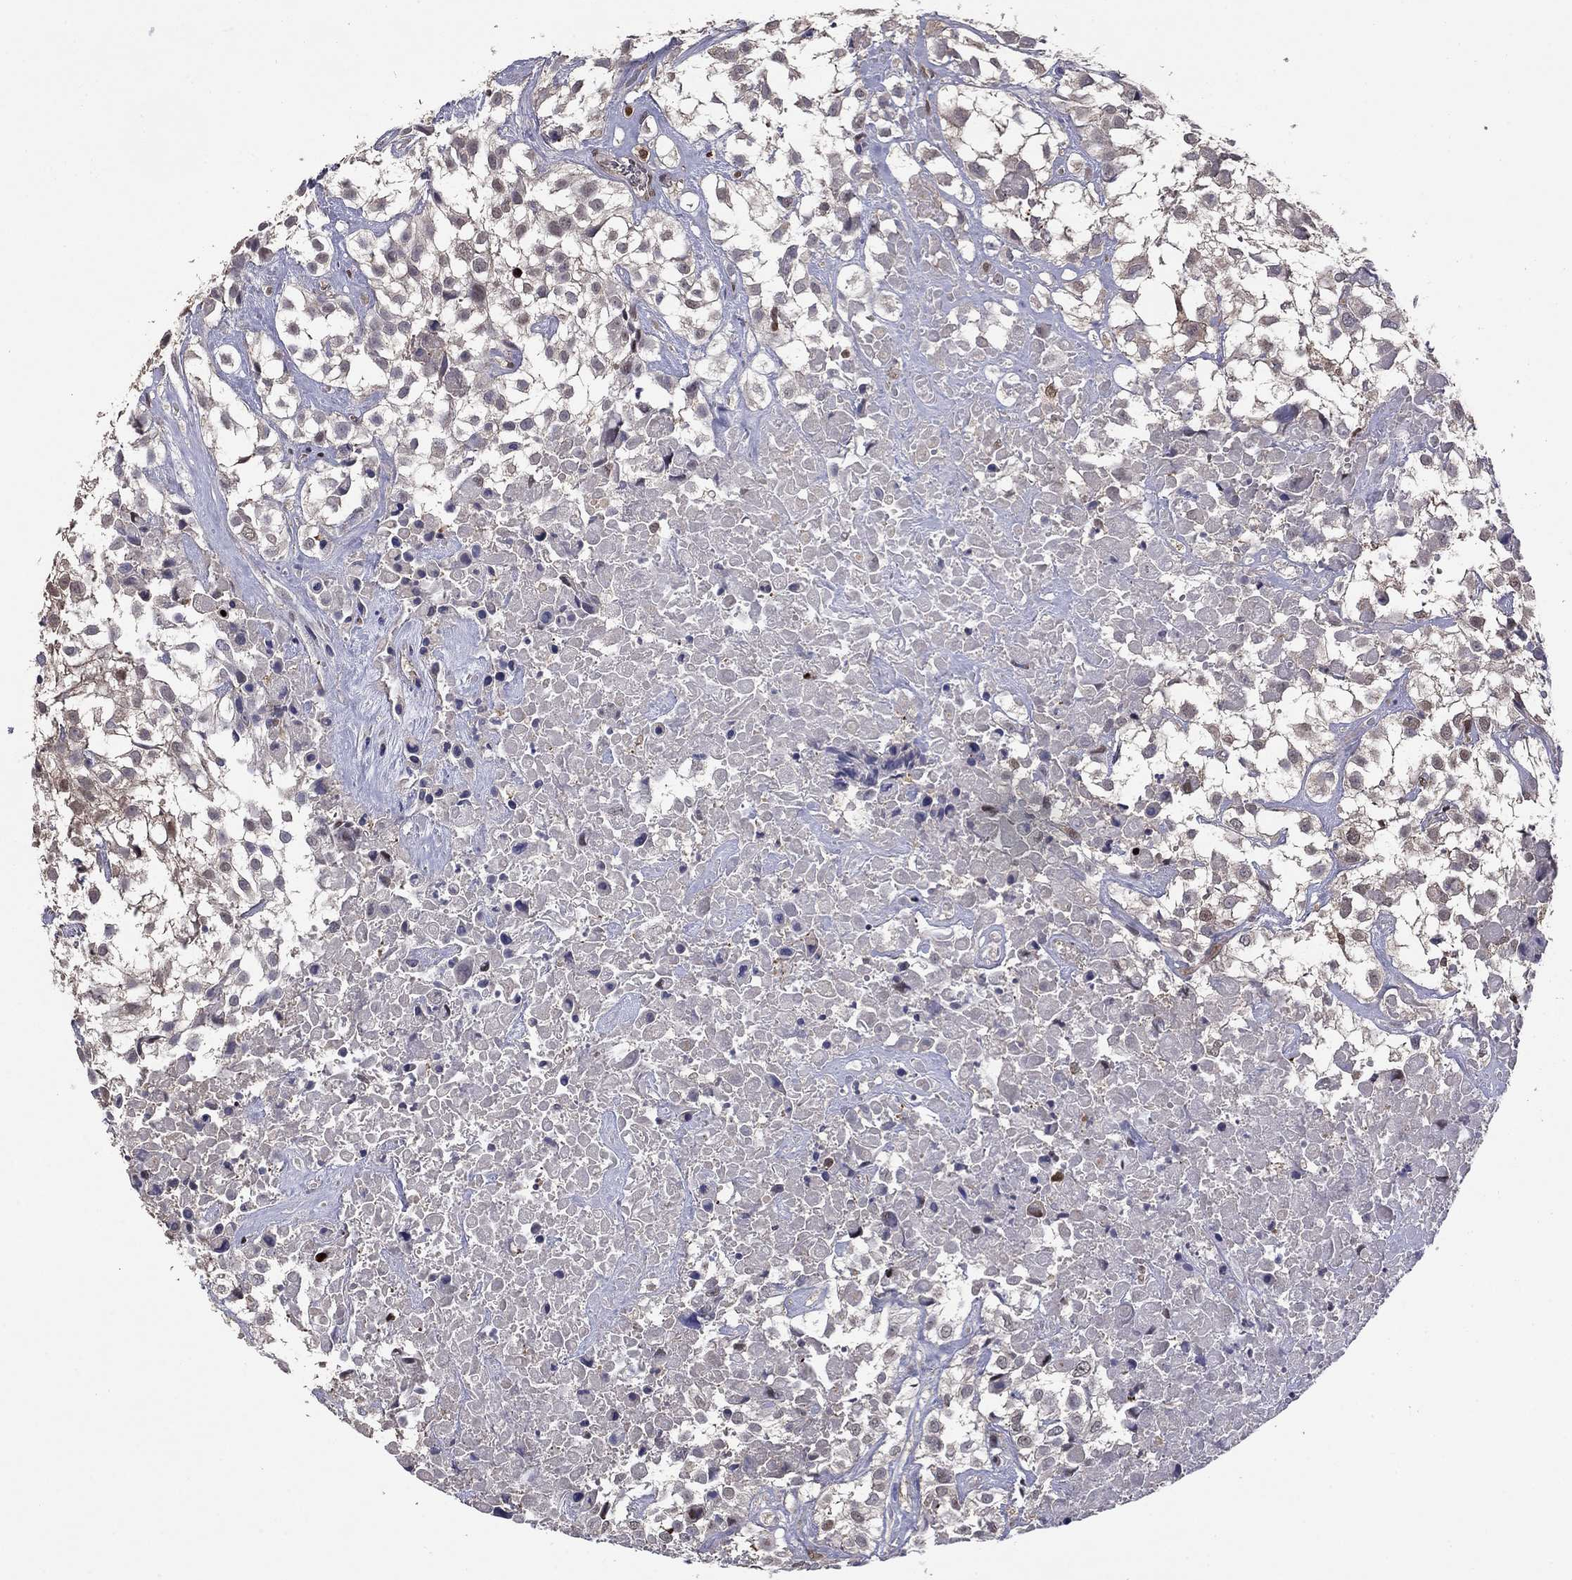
{"staining": {"intensity": "negative", "quantity": "none", "location": "none"}, "tissue": "urothelial cancer", "cell_type": "Tumor cells", "image_type": "cancer", "snomed": [{"axis": "morphology", "description": "Urothelial carcinoma, High grade"}, {"axis": "topography", "description": "Urinary bladder"}], "caption": "Tumor cells are negative for protein expression in human urothelial cancer. (DAB (3,3'-diaminobenzidine) immunohistochemistry (IHC) visualized using brightfield microscopy, high magnification).", "gene": "APPBP2", "patient": {"sex": "male", "age": 56}}